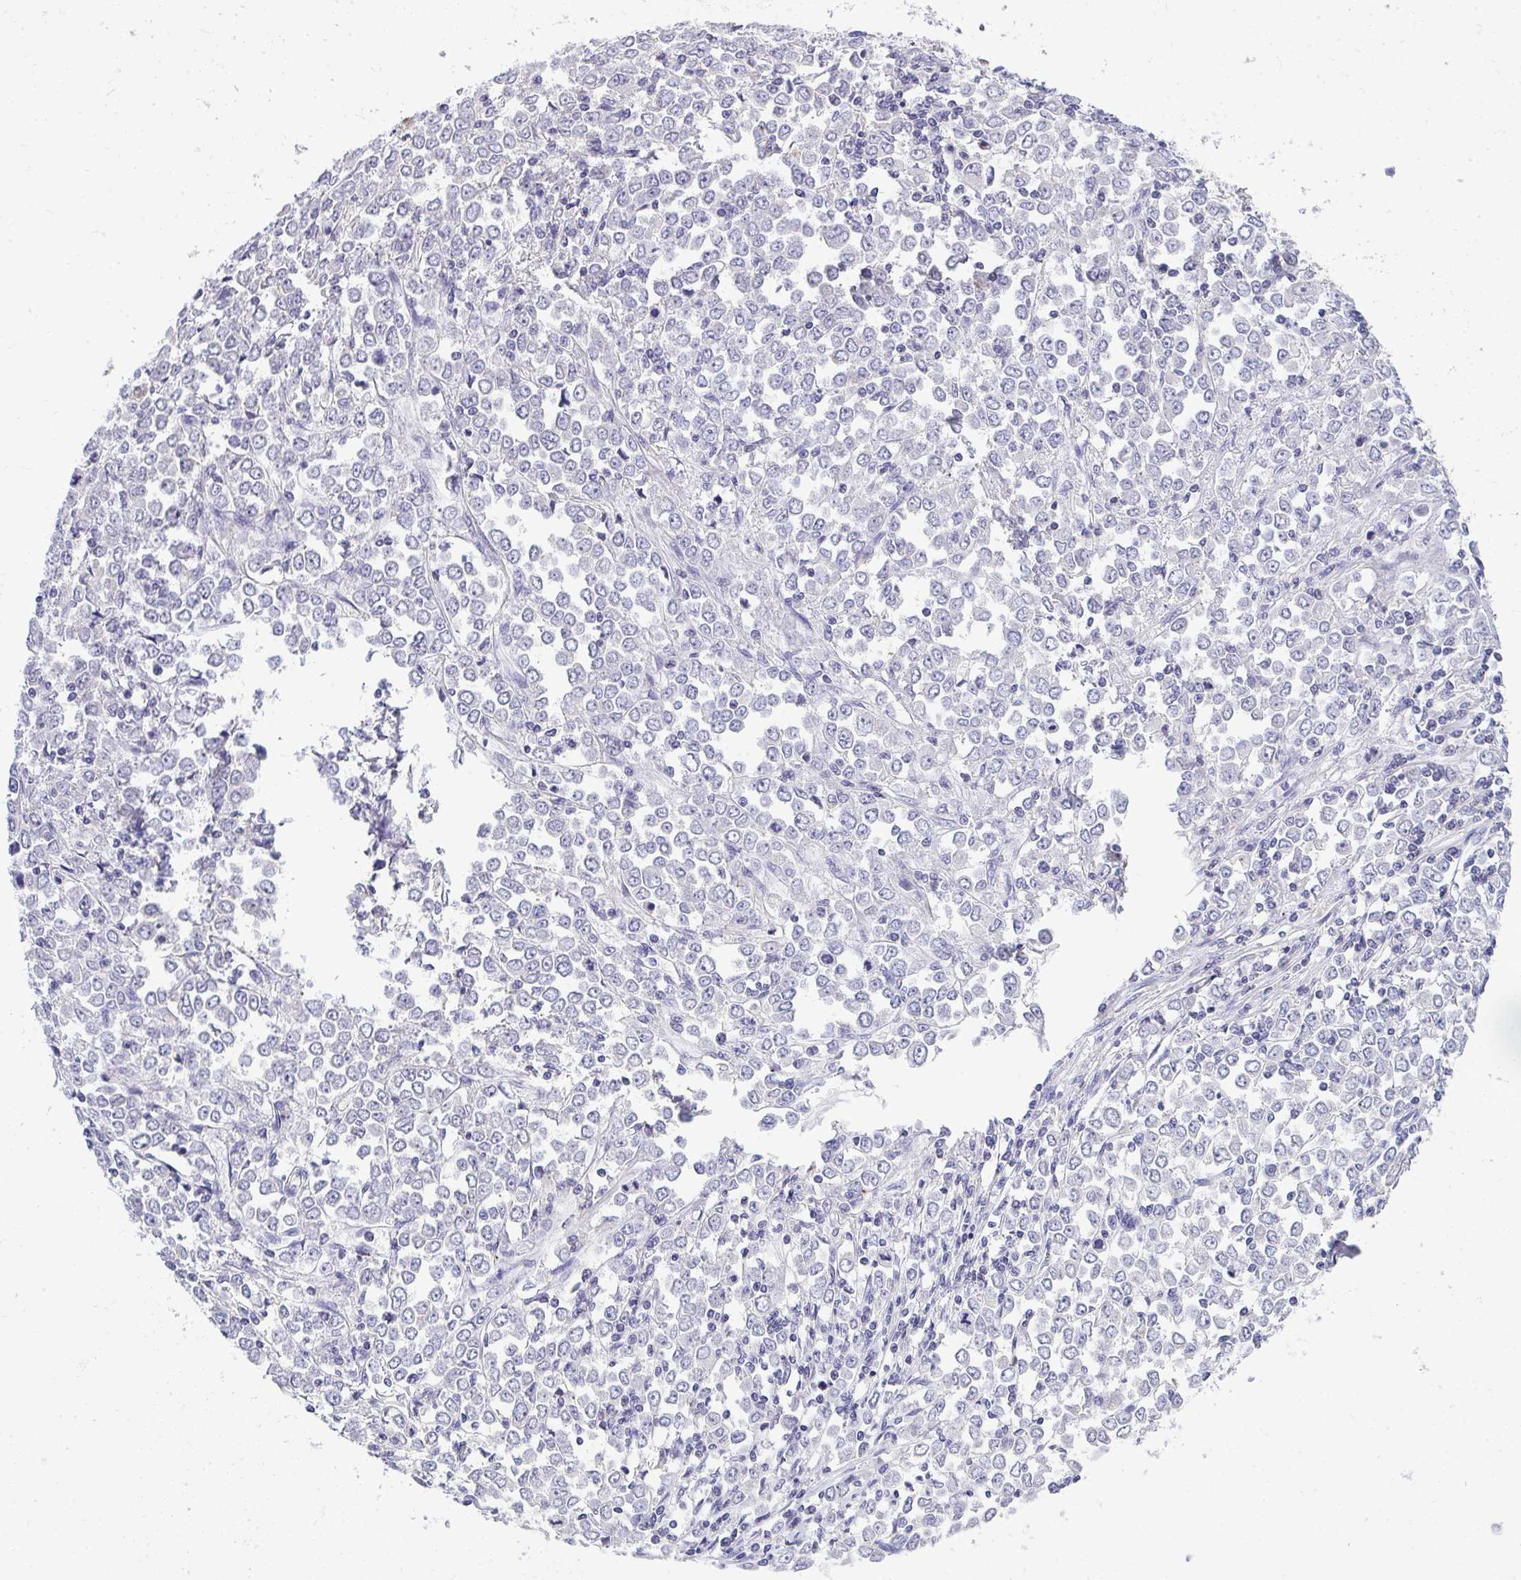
{"staining": {"intensity": "negative", "quantity": "none", "location": "none"}, "tissue": "stomach cancer", "cell_type": "Tumor cells", "image_type": "cancer", "snomed": [{"axis": "morphology", "description": "Adenocarcinoma, NOS"}, {"axis": "topography", "description": "Stomach, upper"}], "caption": "Protein analysis of stomach cancer displays no significant expression in tumor cells. The staining was performed using DAB to visualize the protein expression in brown, while the nuclei were stained in blue with hematoxylin (Magnification: 20x).", "gene": "VPS4B", "patient": {"sex": "male", "age": 70}}